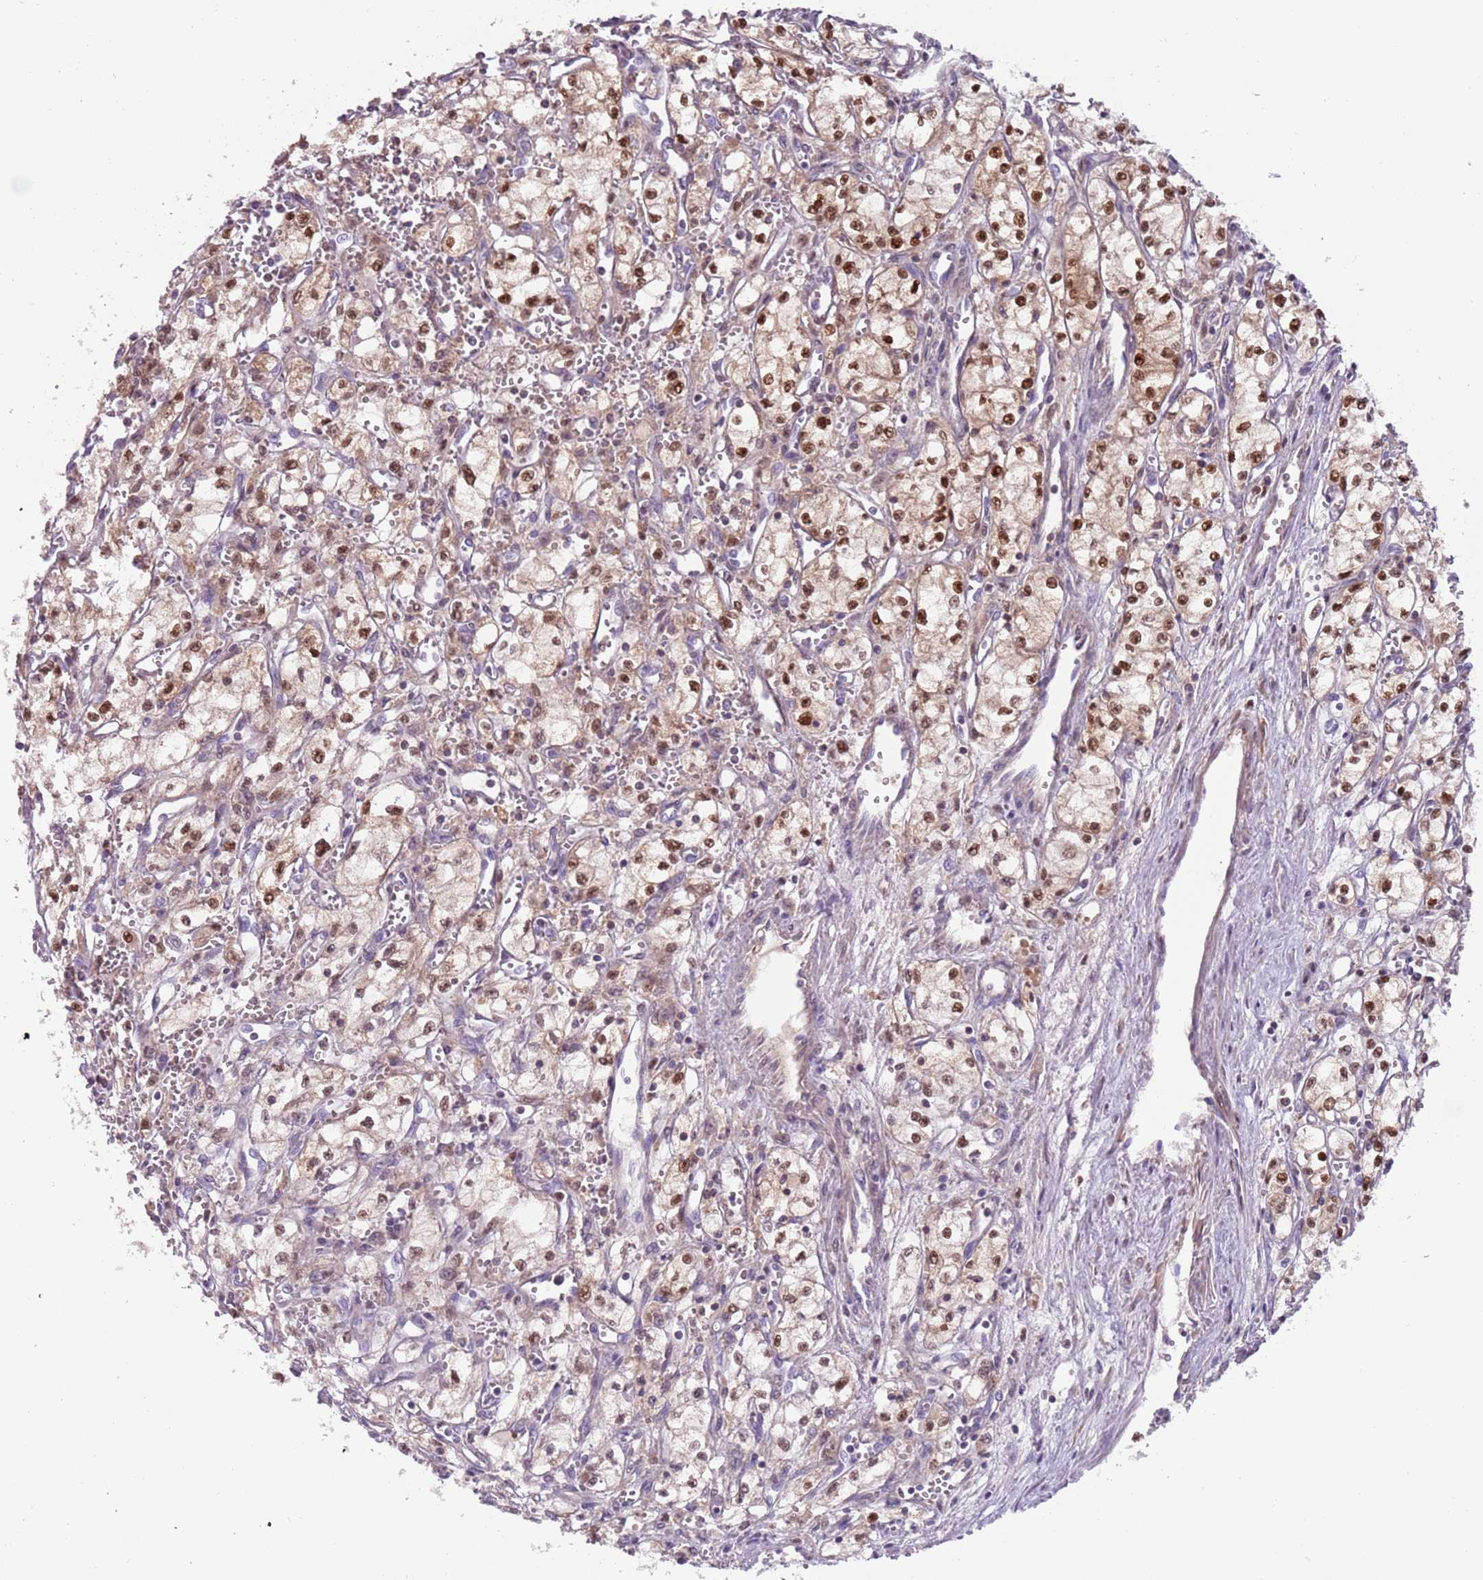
{"staining": {"intensity": "strong", "quantity": "25%-75%", "location": "nuclear"}, "tissue": "renal cancer", "cell_type": "Tumor cells", "image_type": "cancer", "snomed": [{"axis": "morphology", "description": "Adenocarcinoma, NOS"}, {"axis": "topography", "description": "Kidney"}], "caption": "Renal adenocarcinoma tissue displays strong nuclear positivity in approximately 25%-75% of tumor cells, visualized by immunohistochemistry.", "gene": "RMND5B", "patient": {"sex": "male", "age": 59}}